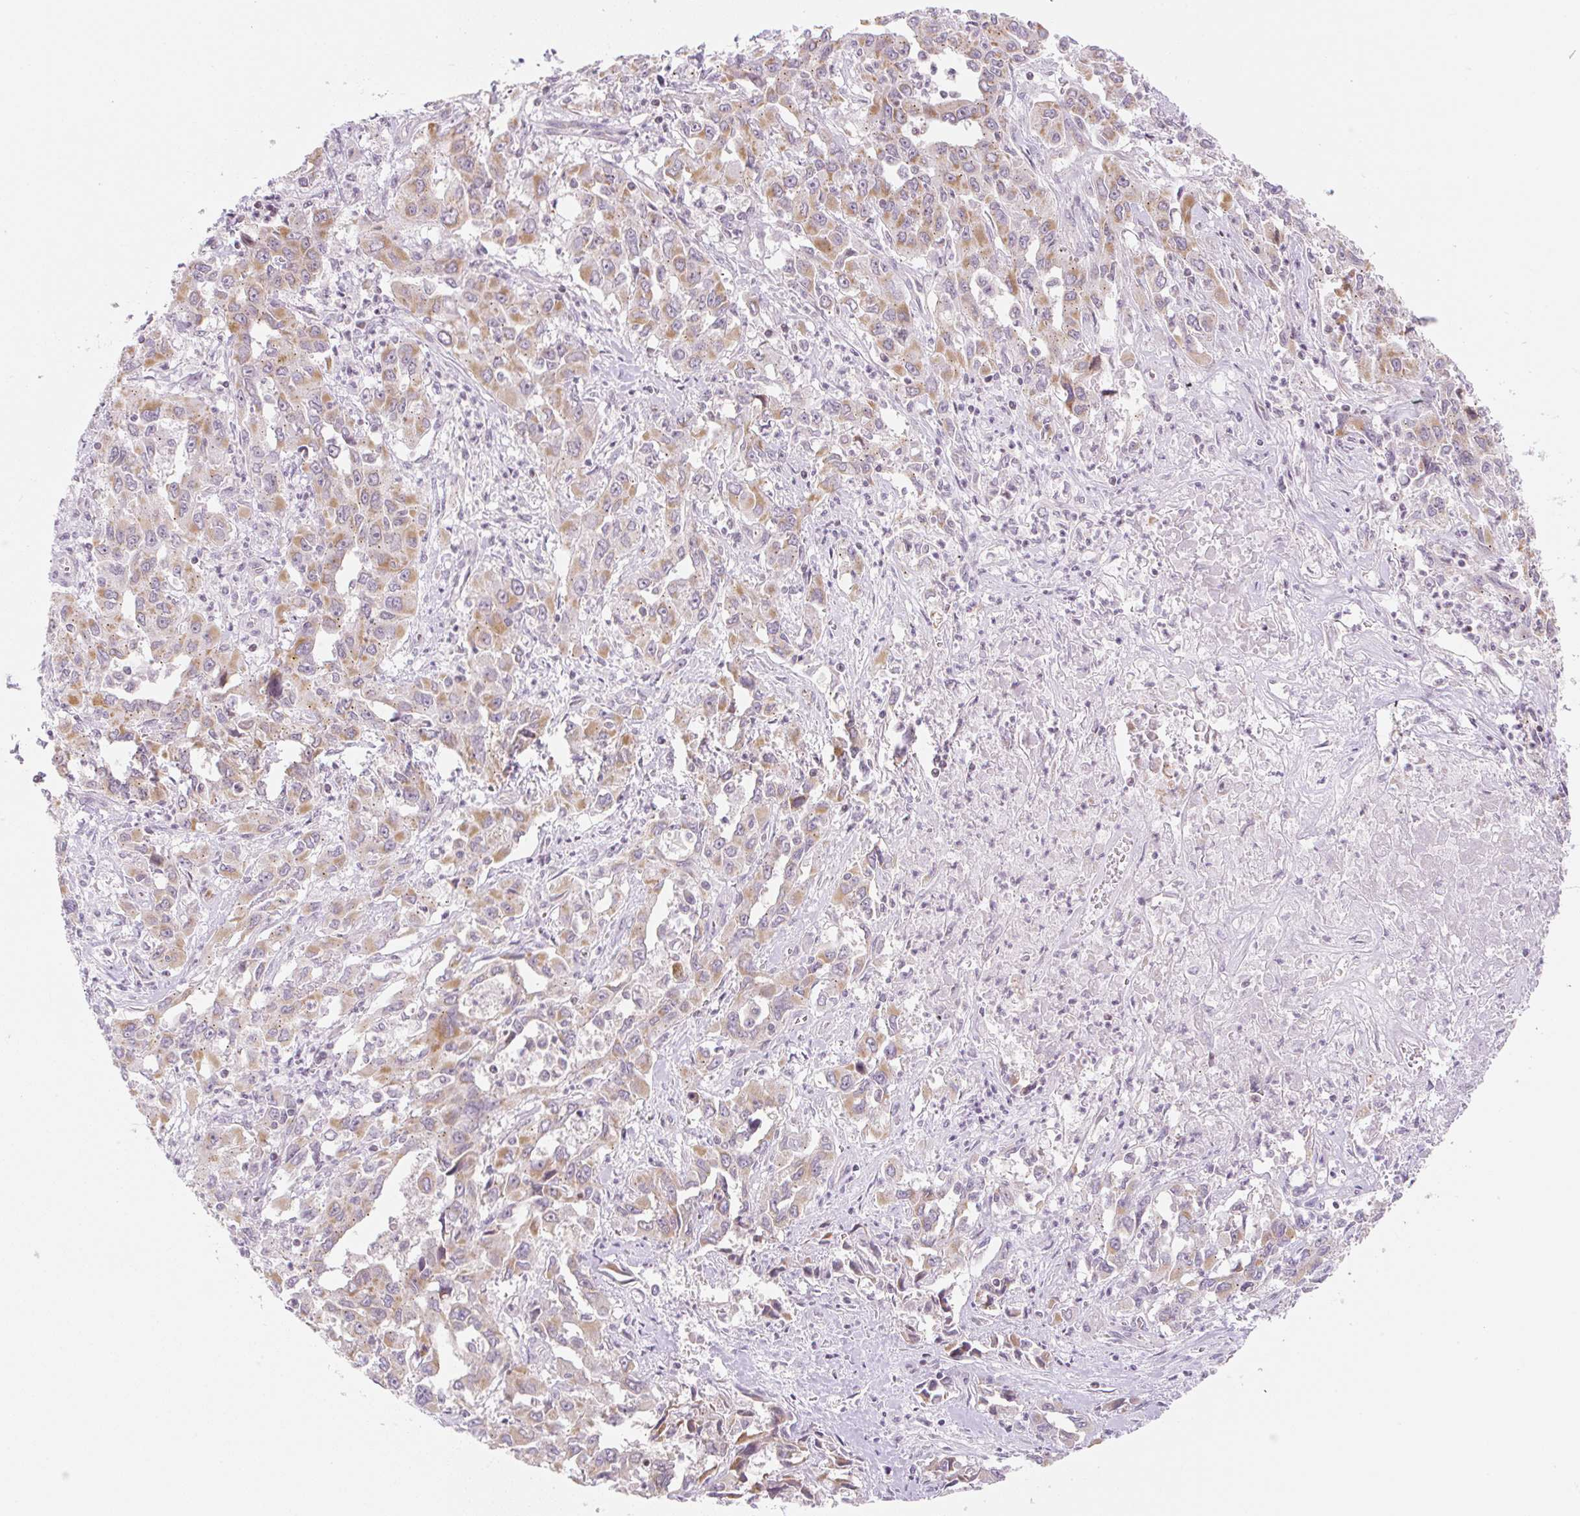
{"staining": {"intensity": "moderate", "quantity": ">75%", "location": "cytoplasmic/membranous"}, "tissue": "liver cancer", "cell_type": "Tumor cells", "image_type": "cancer", "snomed": [{"axis": "morphology", "description": "Carcinoma, Hepatocellular, NOS"}, {"axis": "topography", "description": "Liver"}], "caption": "Immunohistochemical staining of liver cancer reveals medium levels of moderate cytoplasmic/membranous expression in approximately >75% of tumor cells. Nuclei are stained in blue.", "gene": "CASKIN1", "patient": {"sex": "male", "age": 63}}